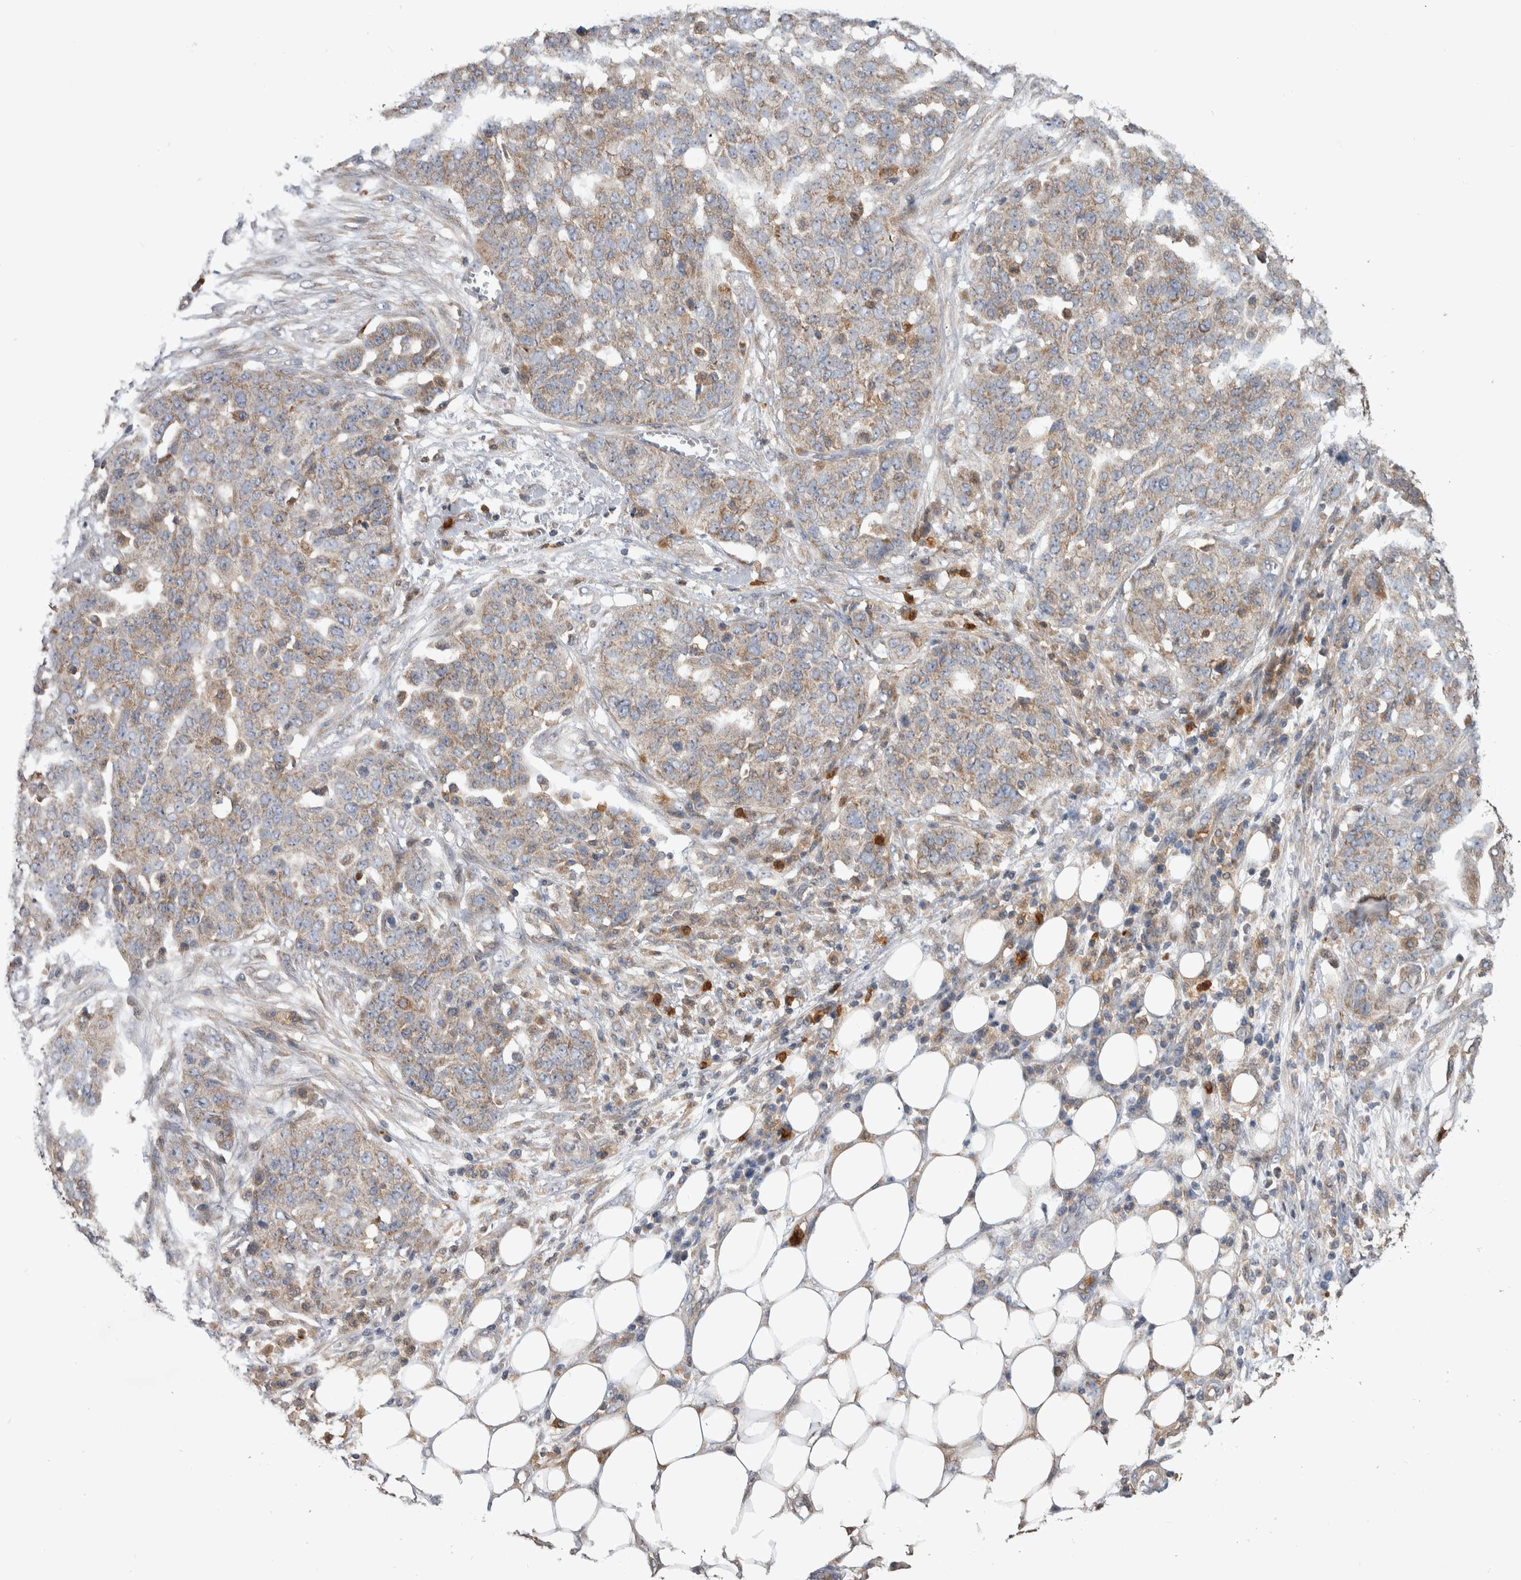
{"staining": {"intensity": "weak", "quantity": "25%-75%", "location": "cytoplasmic/membranous"}, "tissue": "ovarian cancer", "cell_type": "Tumor cells", "image_type": "cancer", "snomed": [{"axis": "morphology", "description": "Cystadenocarcinoma, serous, NOS"}, {"axis": "topography", "description": "Soft tissue"}, {"axis": "topography", "description": "Ovary"}], "caption": "Immunohistochemistry micrograph of ovarian cancer (serous cystadenocarcinoma) stained for a protein (brown), which displays low levels of weak cytoplasmic/membranous staining in about 25%-75% of tumor cells.", "gene": "SDCBP", "patient": {"sex": "female", "age": 57}}